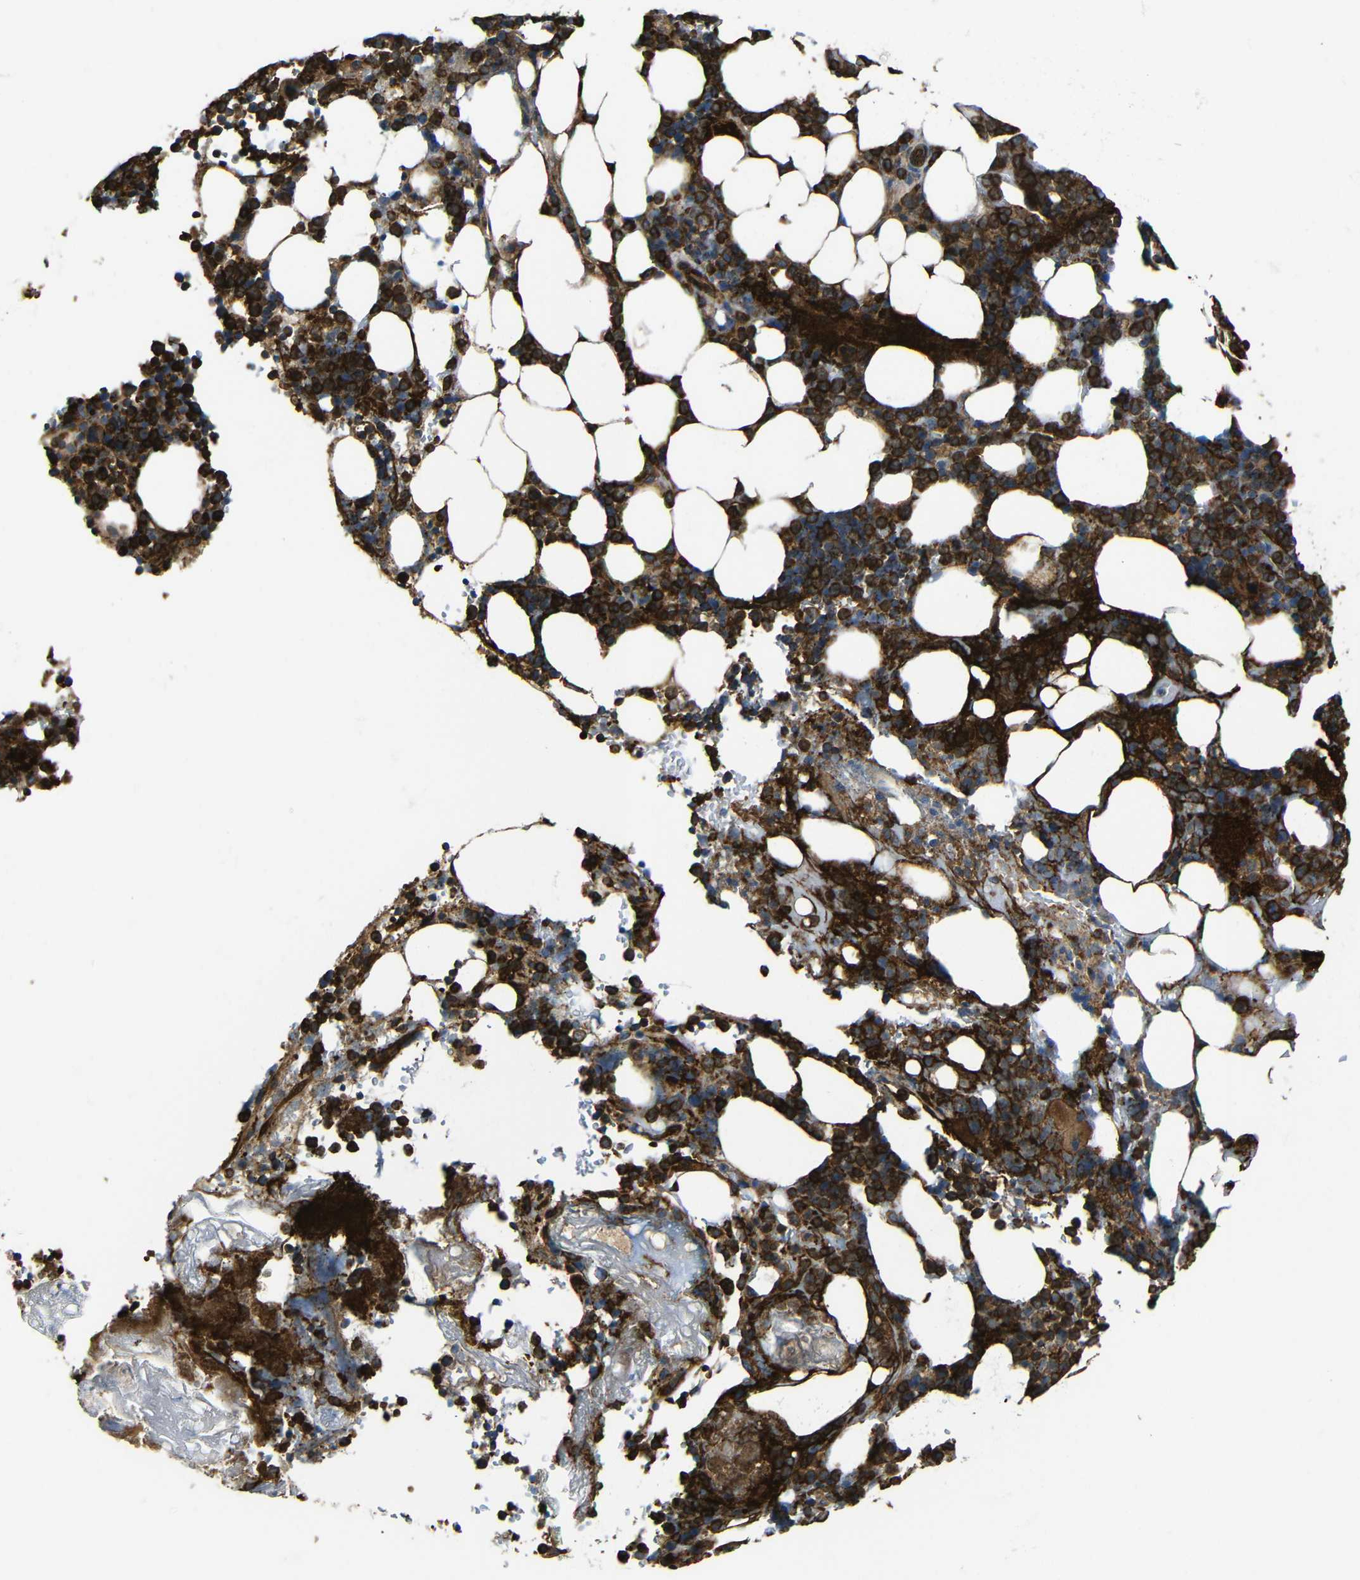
{"staining": {"intensity": "strong", "quantity": "25%-75%", "location": "cytoplasmic/membranous"}, "tissue": "bone marrow", "cell_type": "Hematopoietic cells", "image_type": "normal", "snomed": [{"axis": "morphology", "description": "Normal tissue, NOS"}, {"axis": "topography", "description": "Bone marrow"}], "caption": "High-magnification brightfield microscopy of benign bone marrow stained with DAB (3,3'-diaminobenzidine) (brown) and counterstained with hematoxylin (blue). hematopoietic cells exhibit strong cytoplasmic/membranous expression is present in approximately25%-75% of cells. The staining was performed using DAB (3,3'-diaminobenzidine) to visualize the protein expression in brown, while the nuclei were stained in blue with hematoxylin (Magnification: 20x).", "gene": "PTCH1", "patient": {"sex": "female", "age": 73}}